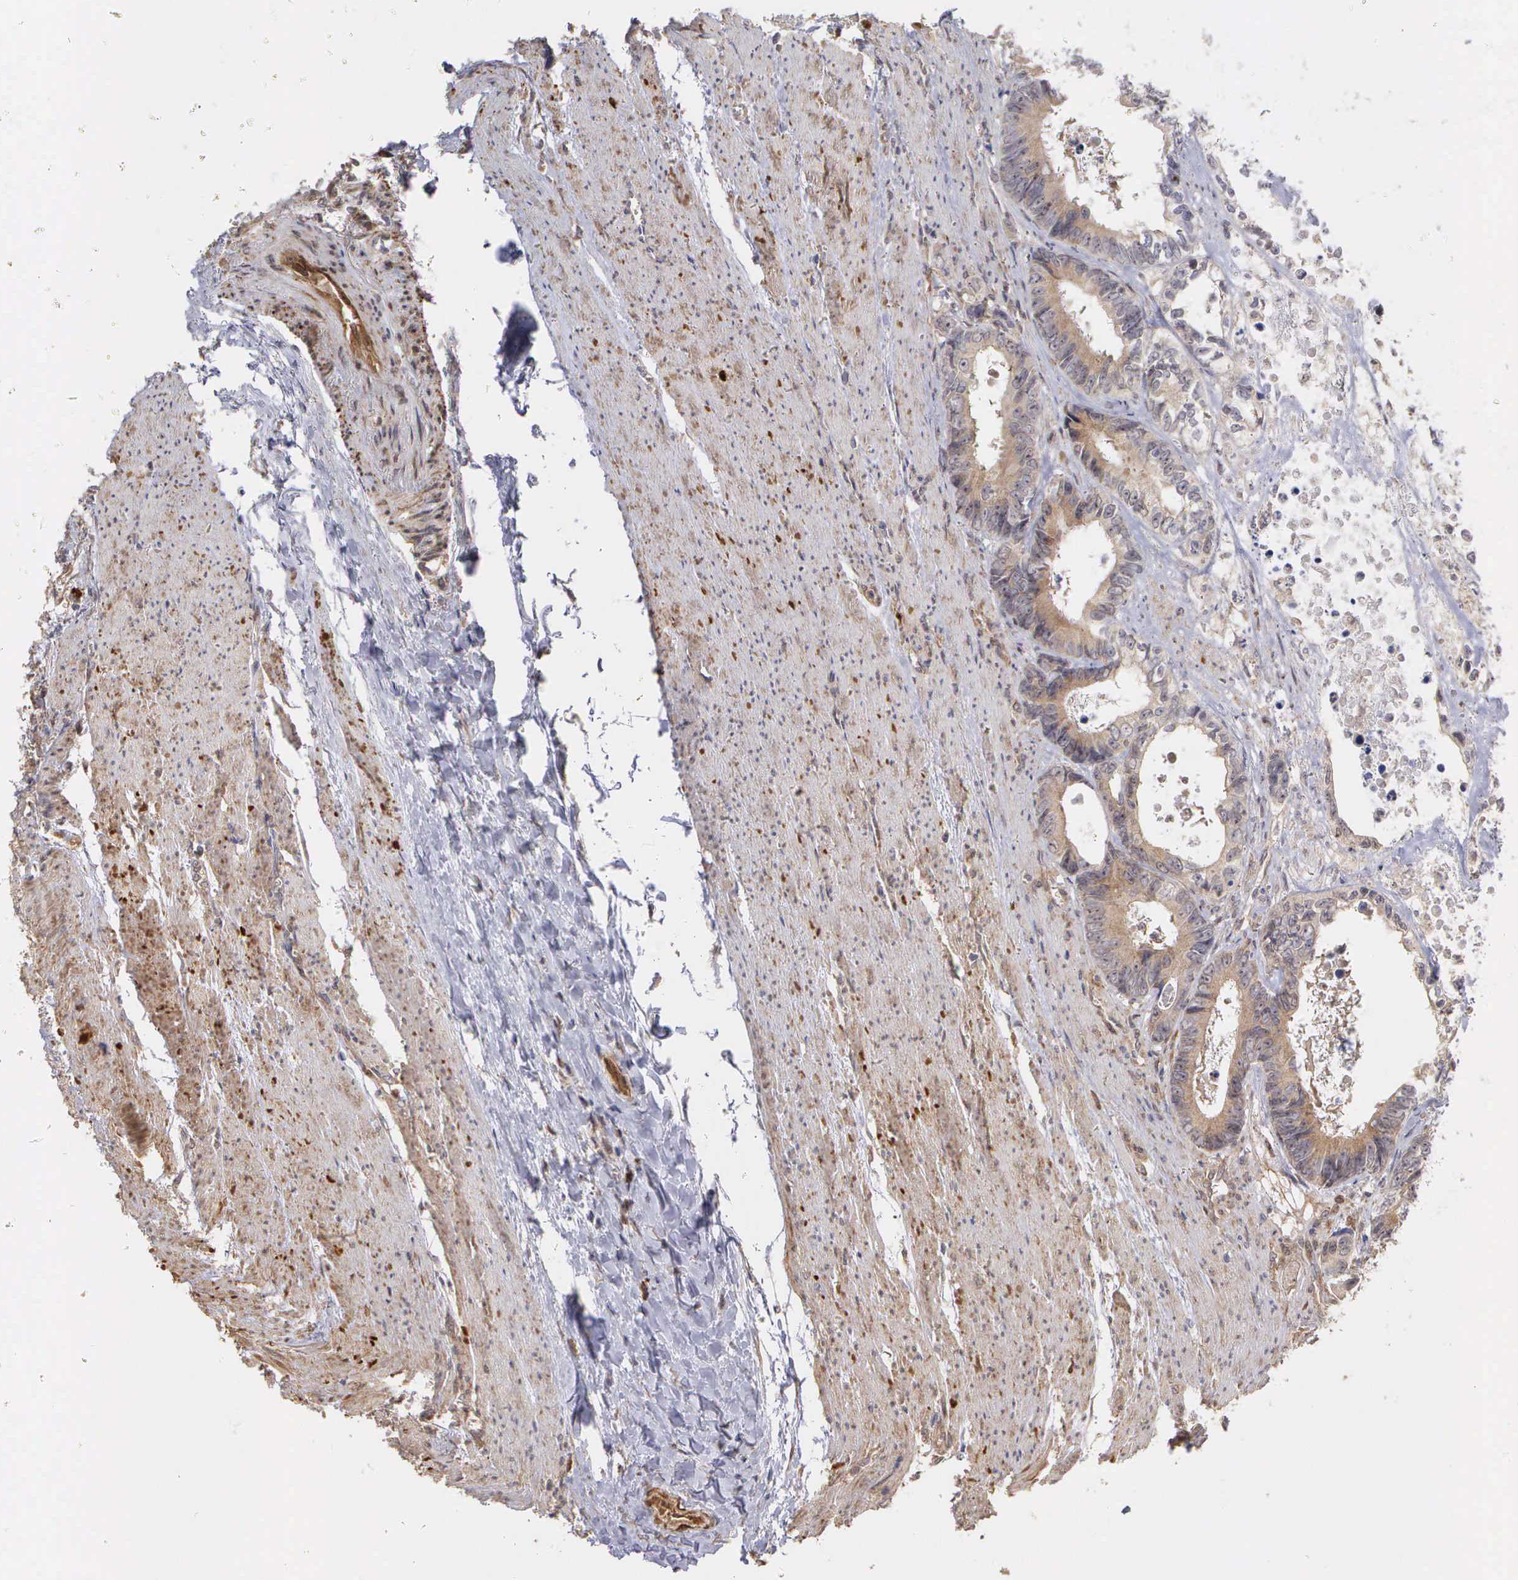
{"staining": {"intensity": "moderate", "quantity": ">75%", "location": "cytoplasmic/membranous"}, "tissue": "colorectal cancer", "cell_type": "Tumor cells", "image_type": "cancer", "snomed": [{"axis": "morphology", "description": "Adenocarcinoma, NOS"}, {"axis": "topography", "description": "Rectum"}], "caption": "IHC histopathology image of colorectal cancer stained for a protein (brown), which demonstrates medium levels of moderate cytoplasmic/membranous positivity in about >75% of tumor cells.", "gene": "DNAJB7", "patient": {"sex": "female", "age": 98}}